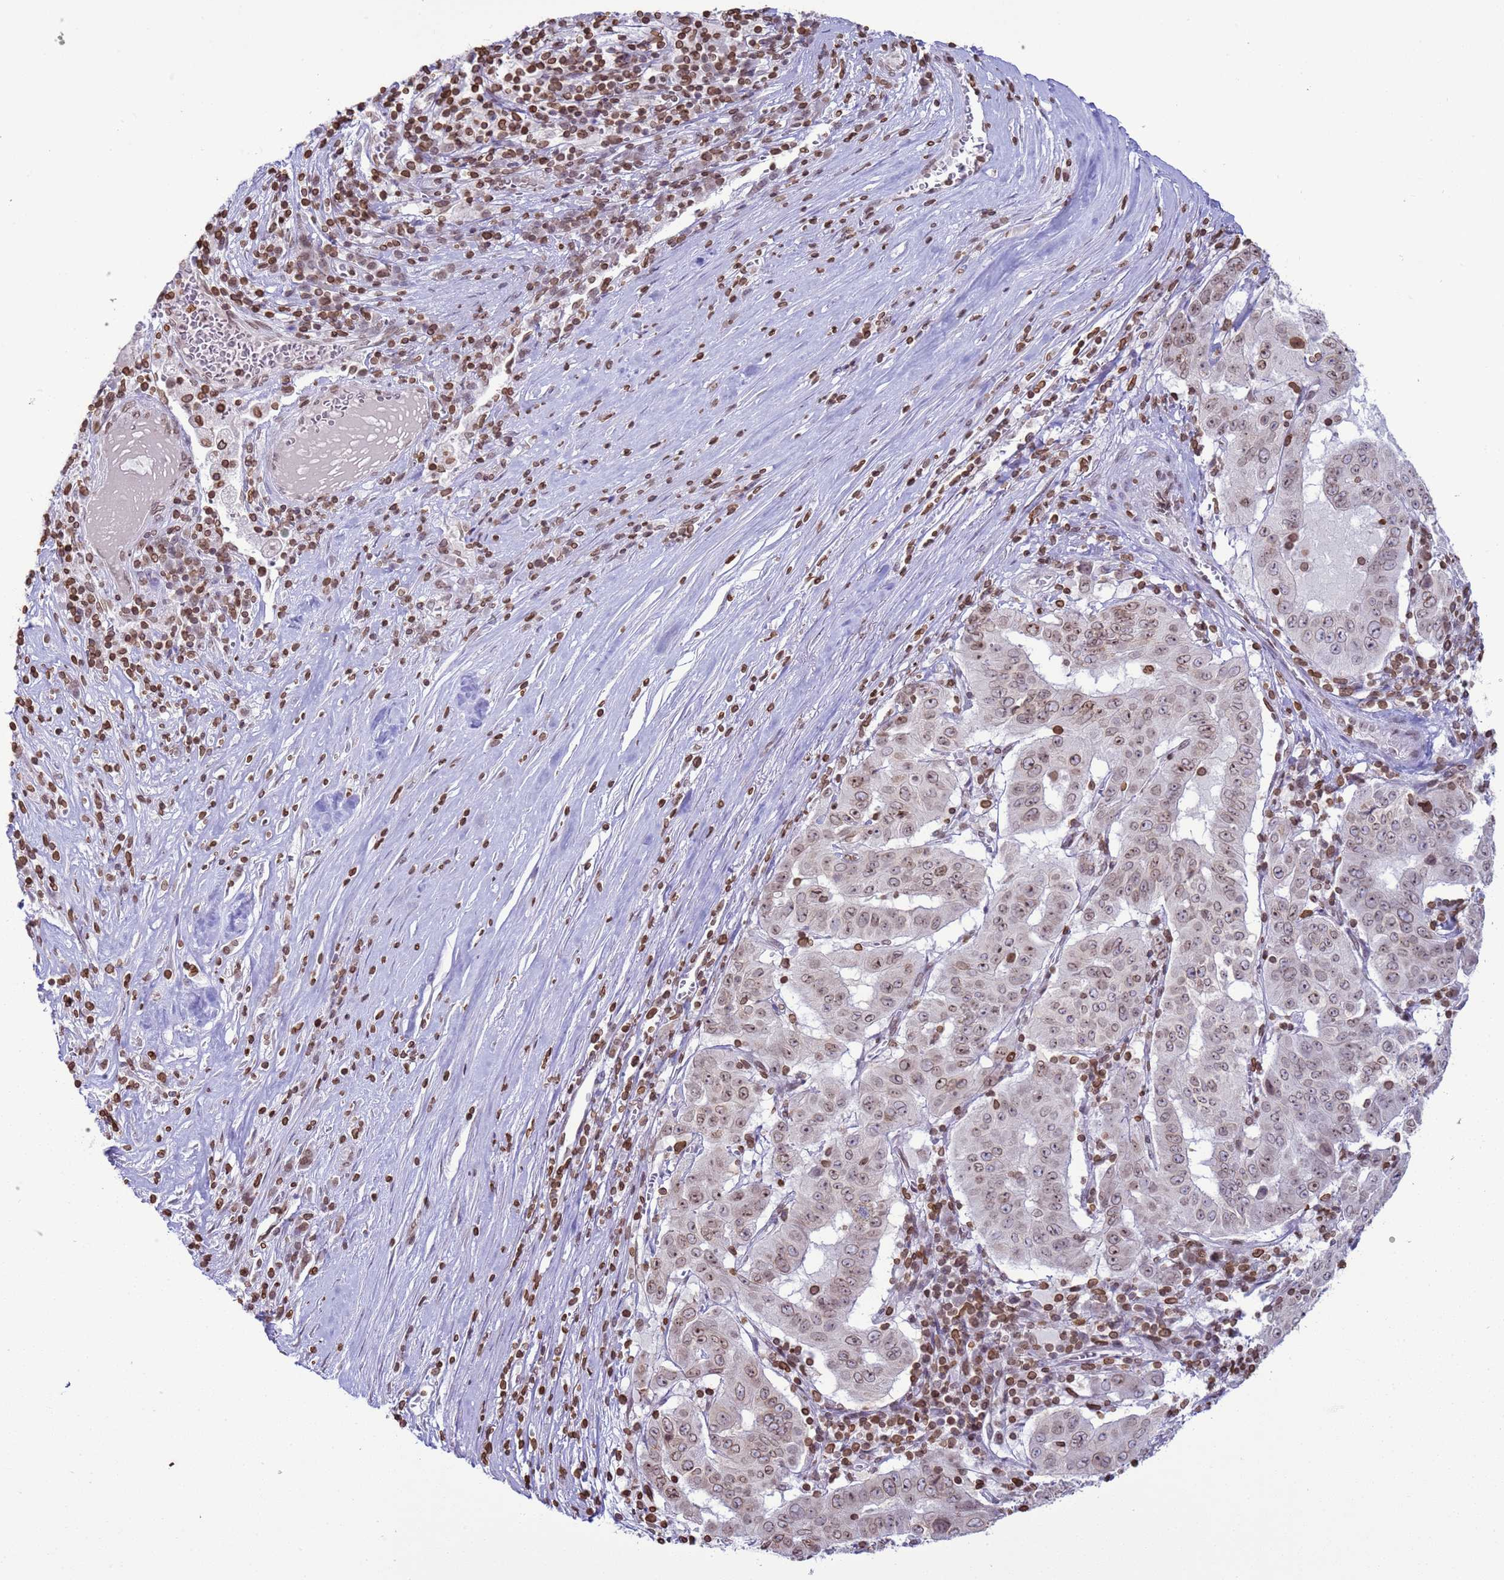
{"staining": {"intensity": "weak", "quantity": ">75%", "location": "cytoplasmic/membranous,nuclear"}, "tissue": "pancreatic cancer", "cell_type": "Tumor cells", "image_type": "cancer", "snomed": [{"axis": "morphology", "description": "Adenocarcinoma, NOS"}, {"axis": "topography", "description": "Pancreas"}], "caption": "Weak cytoplasmic/membranous and nuclear protein positivity is seen in about >75% of tumor cells in pancreatic adenocarcinoma.", "gene": "DHX37", "patient": {"sex": "male", "age": 63}}